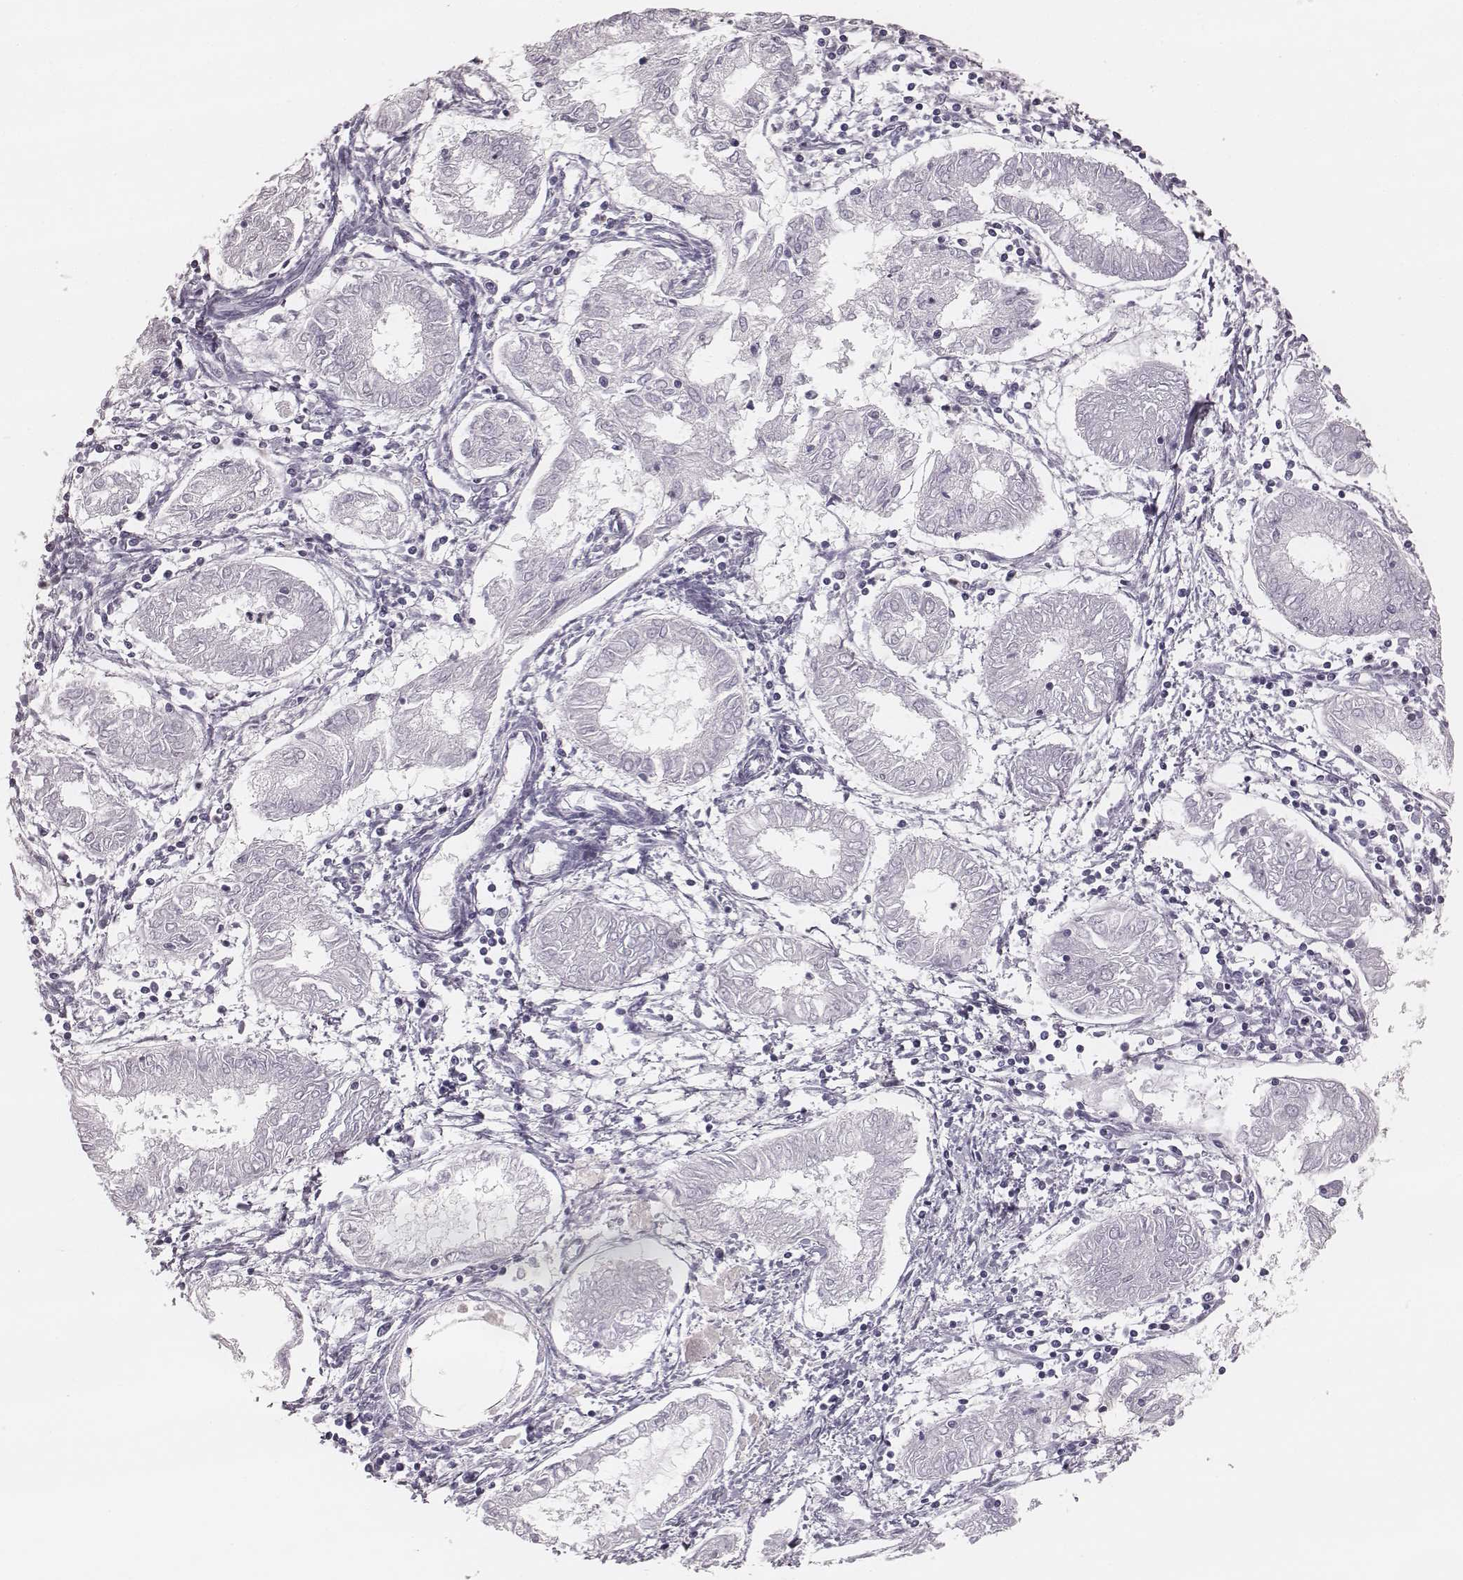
{"staining": {"intensity": "negative", "quantity": "none", "location": "none"}, "tissue": "endometrial cancer", "cell_type": "Tumor cells", "image_type": "cancer", "snomed": [{"axis": "morphology", "description": "Adenocarcinoma, NOS"}, {"axis": "topography", "description": "Endometrium"}], "caption": "Adenocarcinoma (endometrial) stained for a protein using immunohistochemistry (IHC) shows no positivity tumor cells.", "gene": "KRT74", "patient": {"sex": "female", "age": 68}}